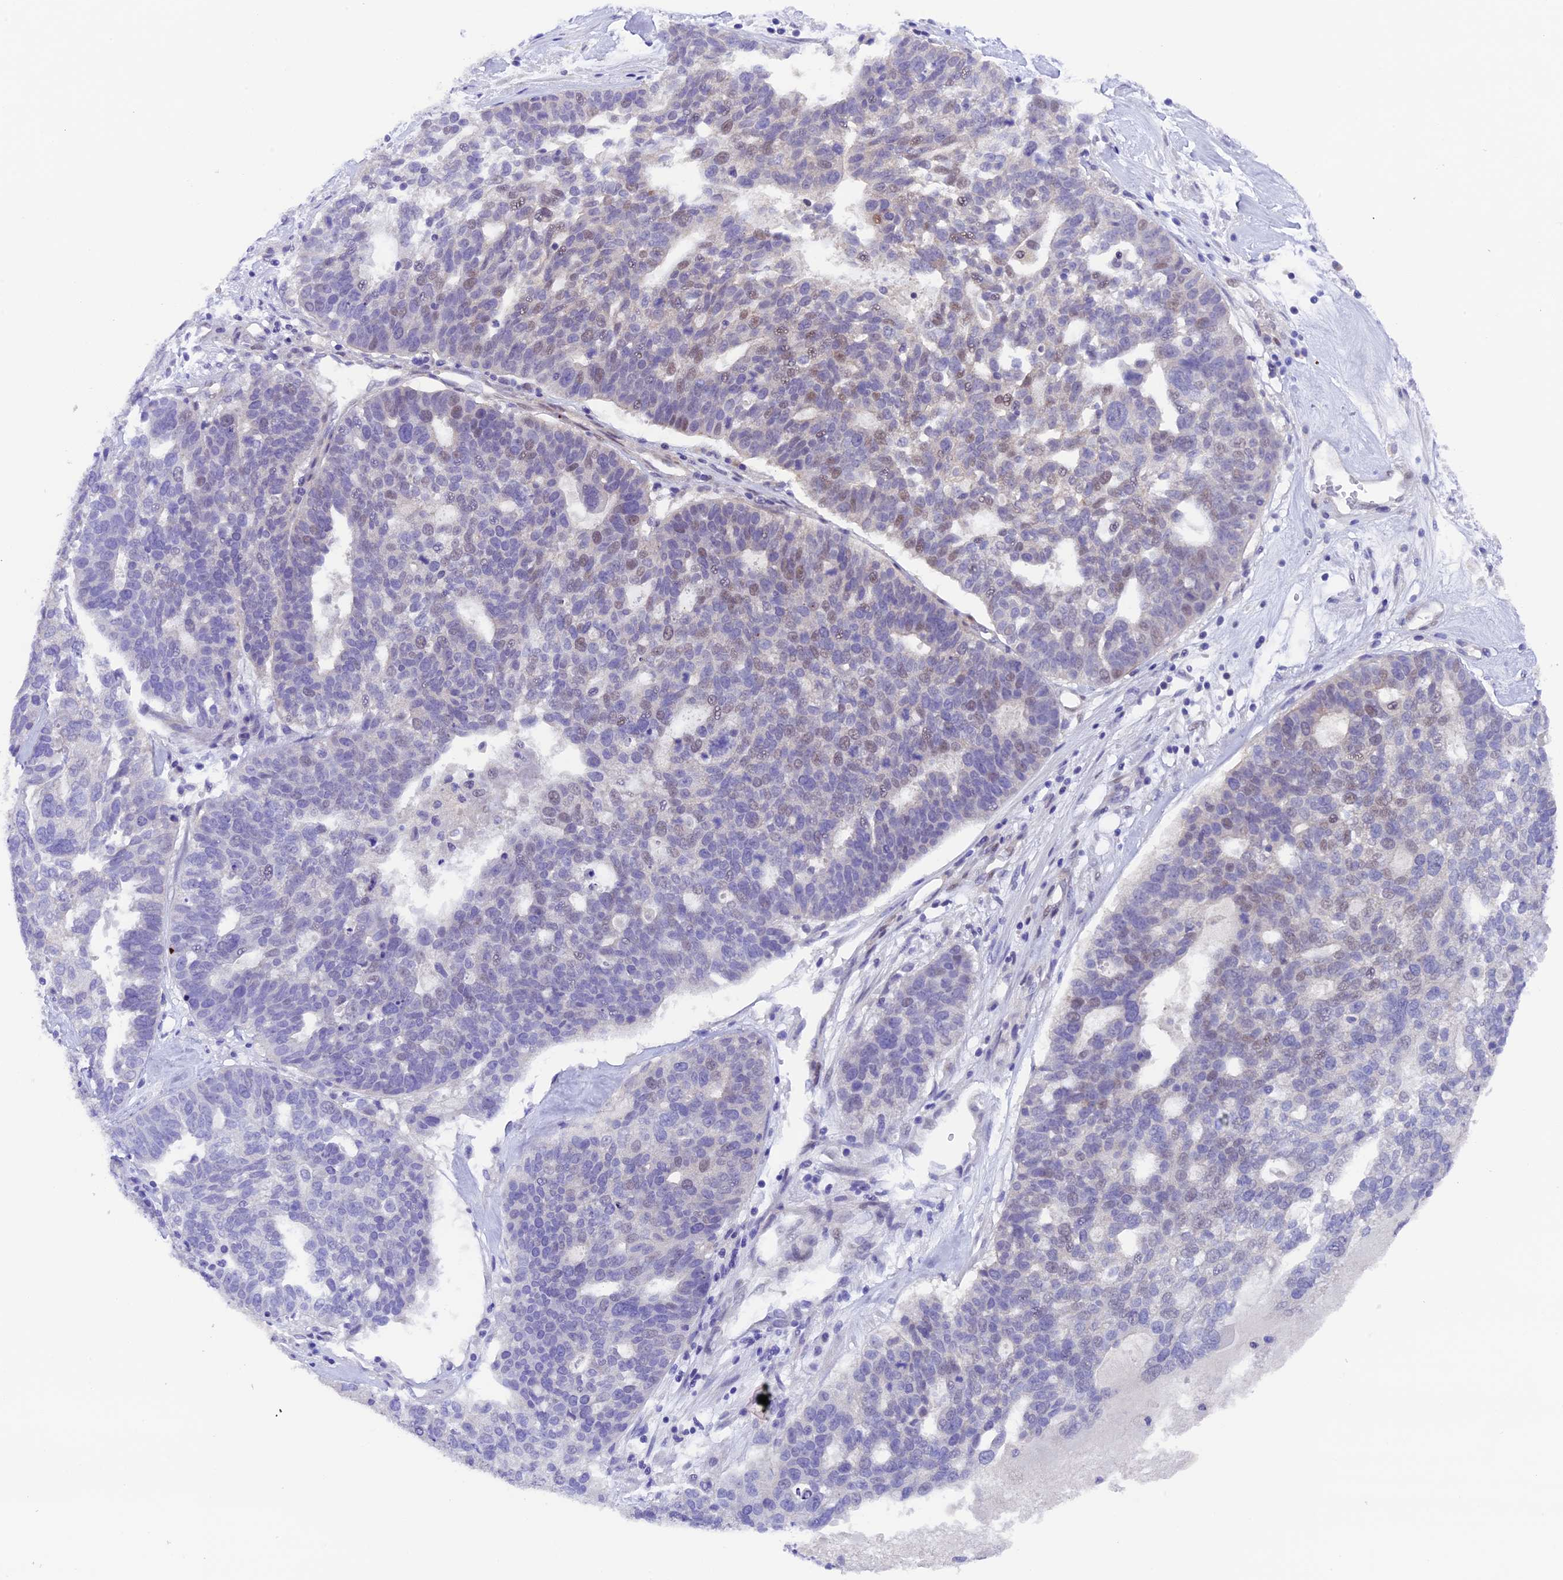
{"staining": {"intensity": "weak", "quantity": "<25%", "location": "nuclear"}, "tissue": "ovarian cancer", "cell_type": "Tumor cells", "image_type": "cancer", "snomed": [{"axis": "morphology", "description": "Cystadenocarcinoma, serous, NOS"}, {"axis": "topography", "description": "Ovary"}], "caption": "Human ovarian cancer (serous cystadenocarcinoma) stained for a protein using immunohistochemistry (IHC) exhibits no positivity in tumor cells.", "gene": "NCK2", "patient": {"sex": "female", "age": 59}}